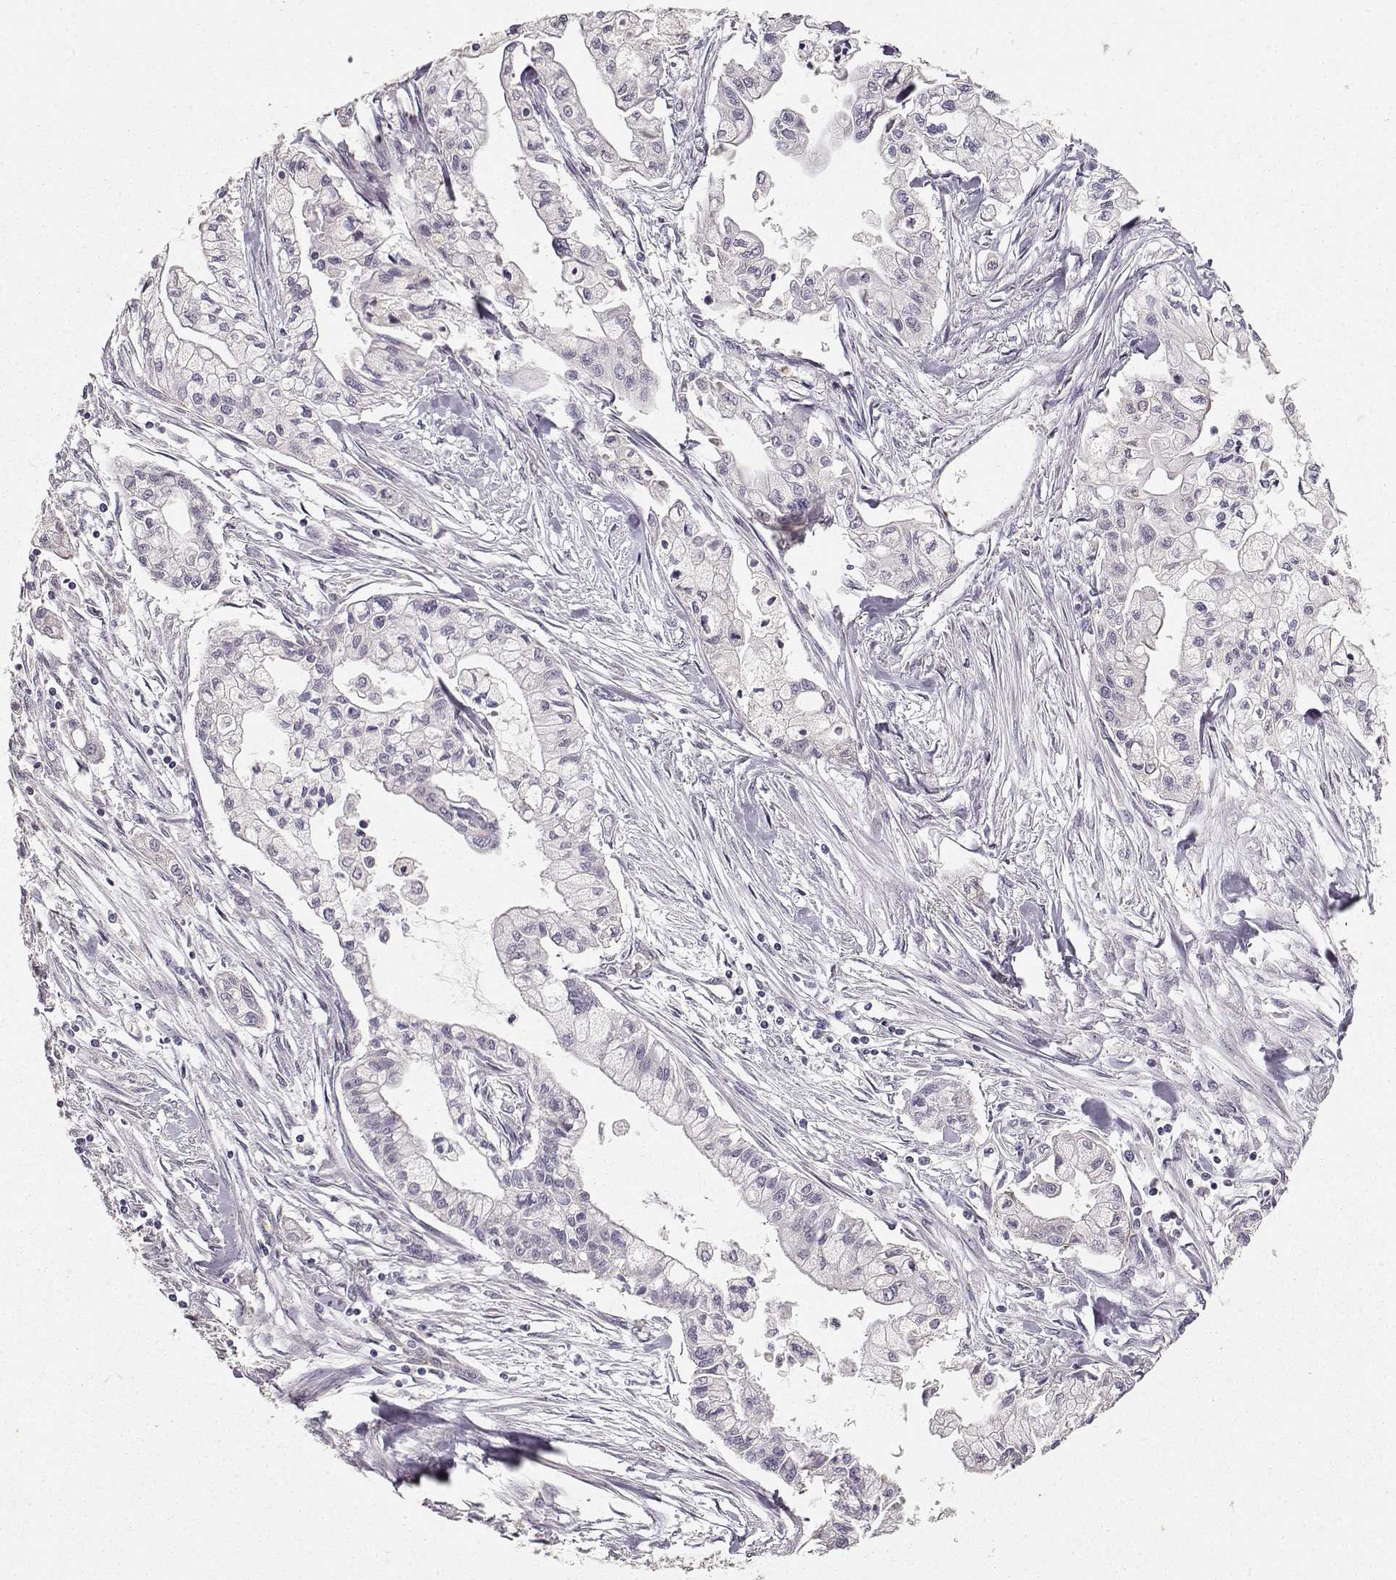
{"staining": {"intensity": "negative", "quantity": "none", "location": "none"}, "tissue": "pancreatic cancer", "cell_type": "Tumor cells", "image_type": "cancer", "snomed": [{"axis": "morphology", "description": "Adenocarcinoma, NOS"}, {"axis": "topography", "description": "Pancreas"}], "caption": "There is no significant staining in tumor cells of adenocarcinoma (pancreatic). The staining was performed using DAB (3,3'-diaminobenzidine) to visualize the protein expression in brown, while the nuclei were stained in blue with hematoxylin (Magnification: 20x).", "gene": "LAMA5", "patient": {"sex": "male", "age": 54}}